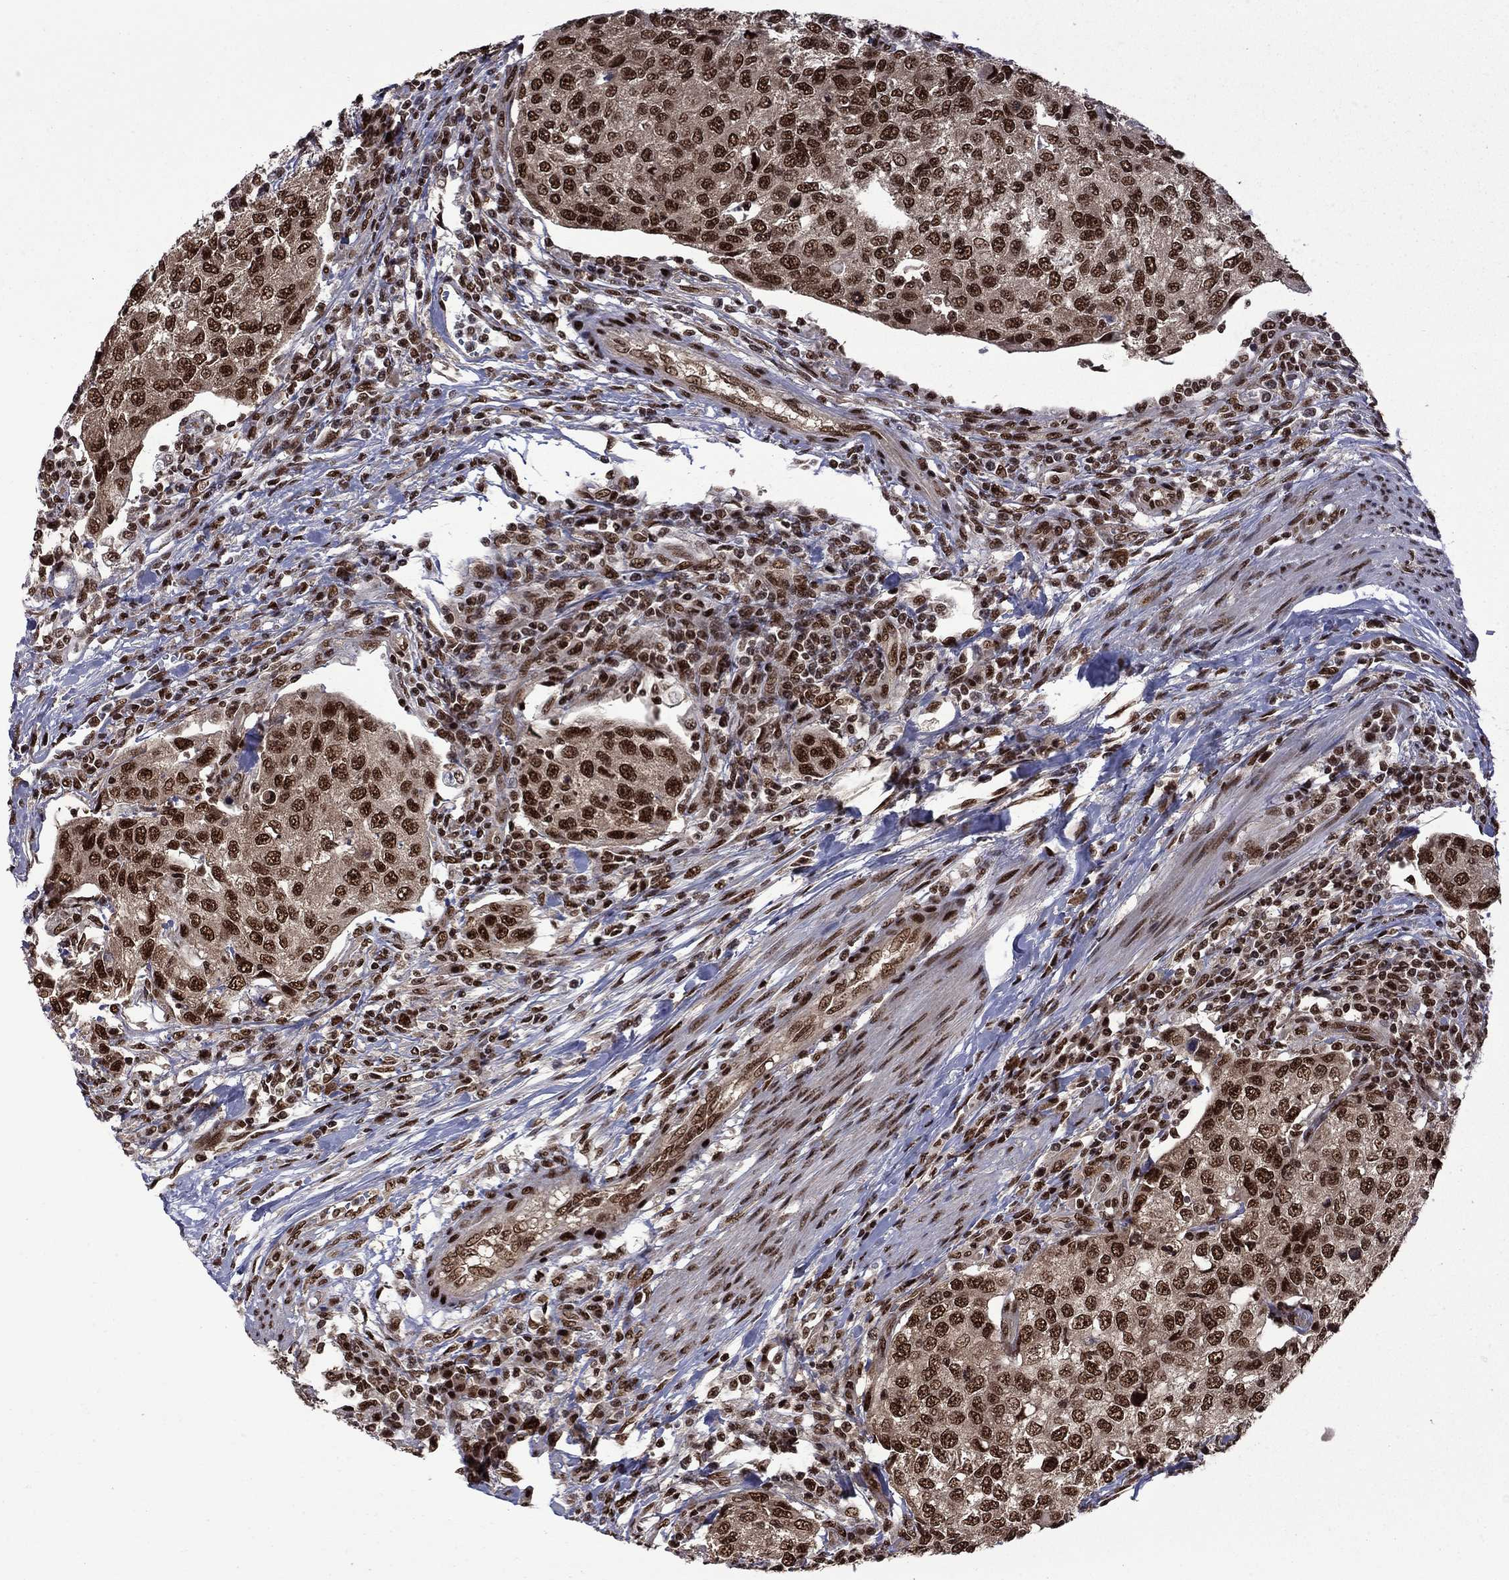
{"staining": {"intensity": "strong", "quantity": ">75%", "location": "nuclear"}, "tissue": "urothelial cancer", "cell_type": "Tumor cells", "image_type": "cancer", "snomed": [{"axis": "morphology", "description": "Urothelial carcinoma, High grade"}, {"axis": "topography", "description": "Urinary bladder"}], "caption": "About >75% of tumor cells in human urothelial carcinoma (high-grade) exhibit strong nuclear protein positivity as visualized by brown immunohistochemical staining.", "gene": "MED25", "patient": {"sex": "female", "age": 78}}